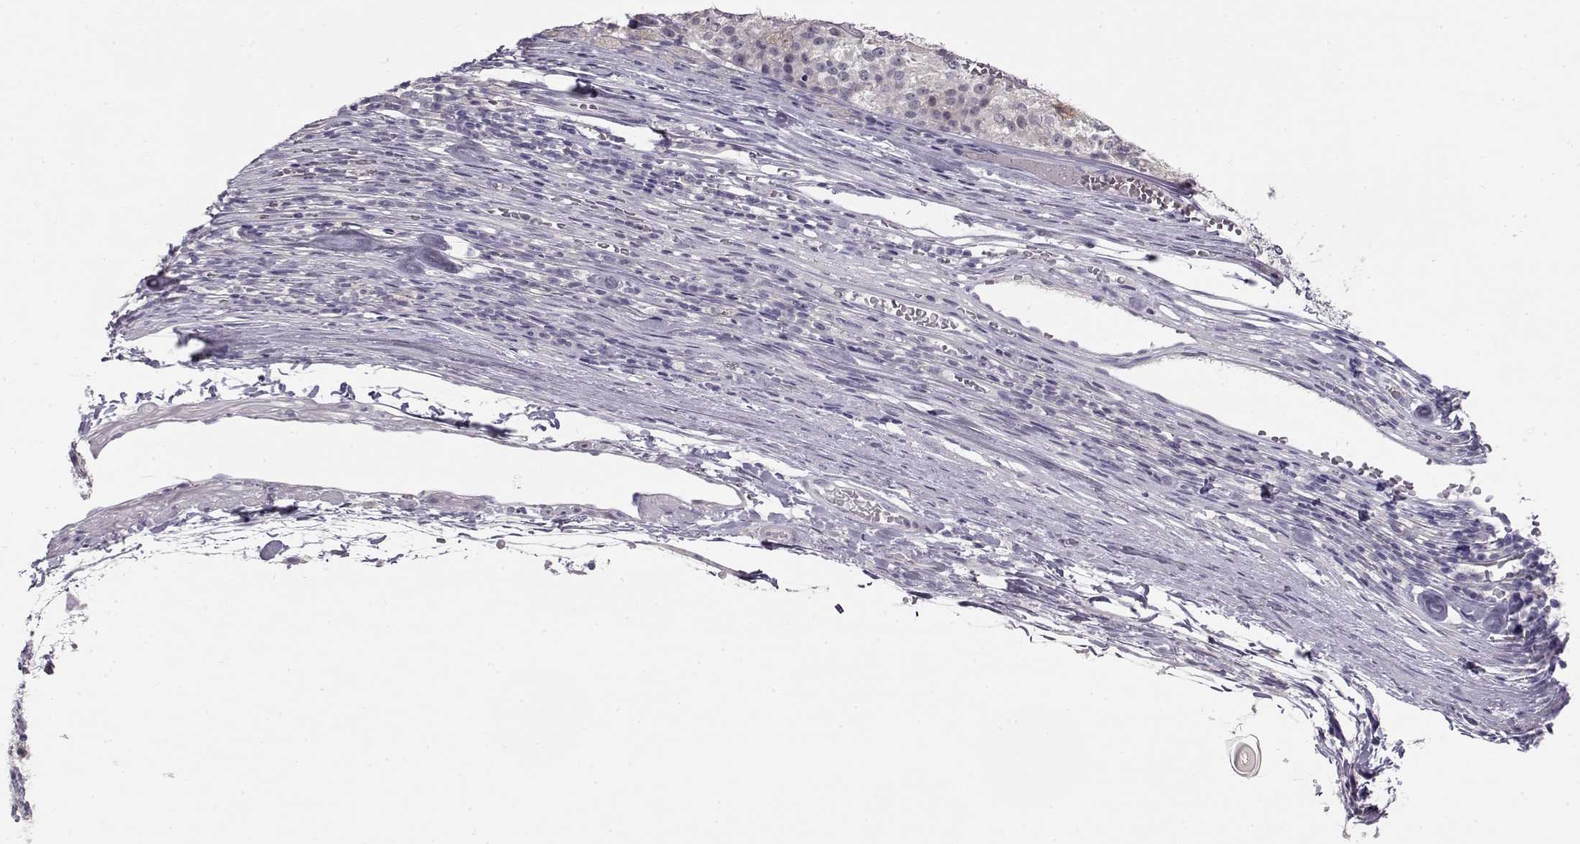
{"staining": {"intensity": "negative", "quantity": "none", "location": "none"}, "tissue": "melanoma", "cell_type": "Tumor cells", "image_type": "cancer", "snomed": [{"axis": "morphology", "description": "Malignant melanoma, Metastatic site"}, {"axis": "topography", "description": "Lymph node"}], "caption": "Micrograph shows no protein staining in tumor cells of malignant melanoma (metastatic site) tissue.", "gene": "GRK1", "patient": {"sex": "female", "age": 64}}